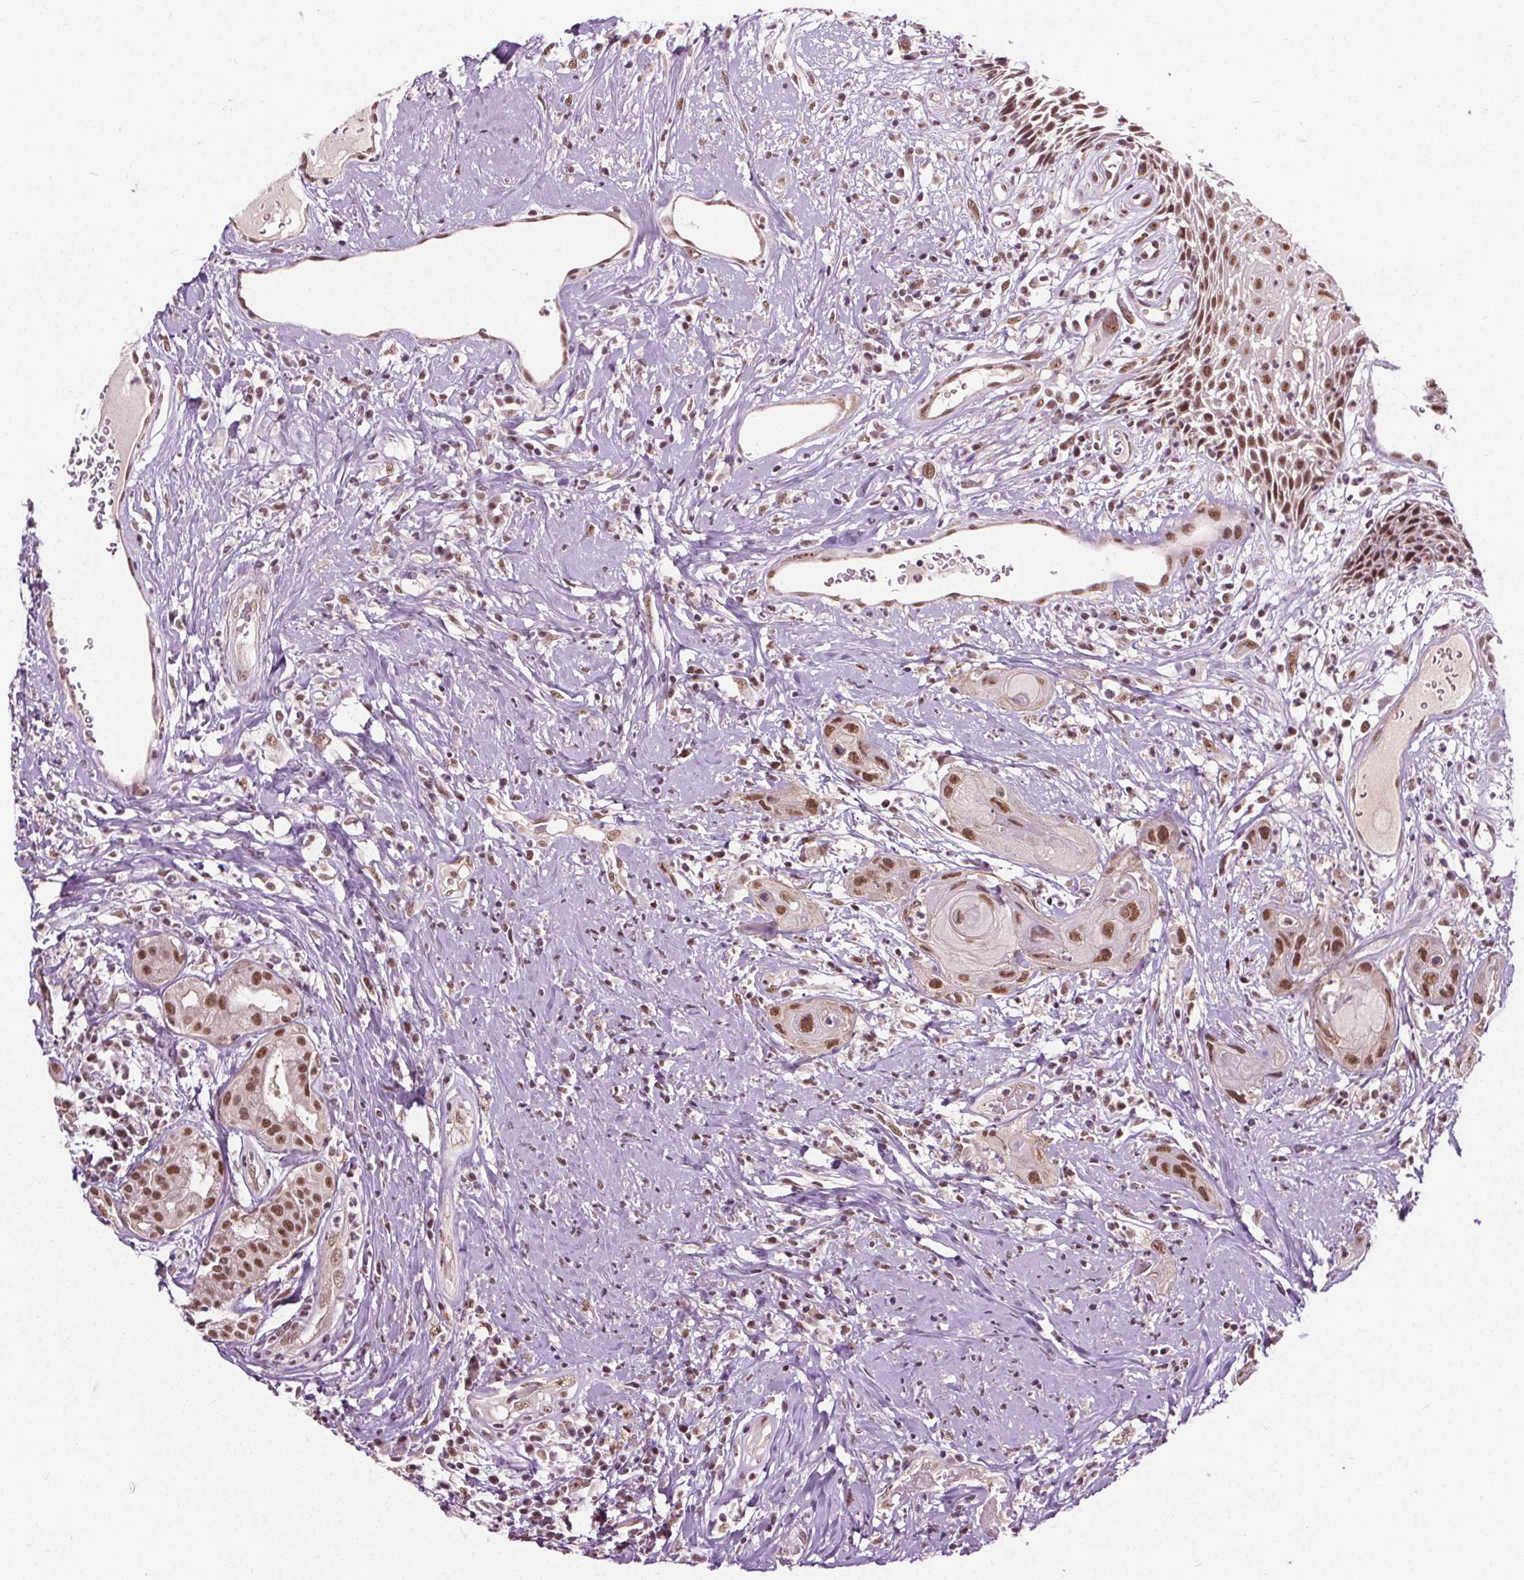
{"staining": {"intensity": "moderate", "quantity": ">75%", "location": "nuclear"}, "tissue": "head and neck cancer", "cell_type": "Tumor cells", "image_type": "cancer", "snomed": [{"axis": "morphology", "description": "Squamous cell carcinoma, NOS"}, {"axis": "topography", "description": "Head-Neck"}], "caption": "There is medium levels of moderate nuclear expression in tumor cells of head and neck cancer (squamous cell carcinoma), as demonstrated by immunohistochemical staining (brown color).", "gene": "MED6", "patient": {"sex": "male", "age": 57}}